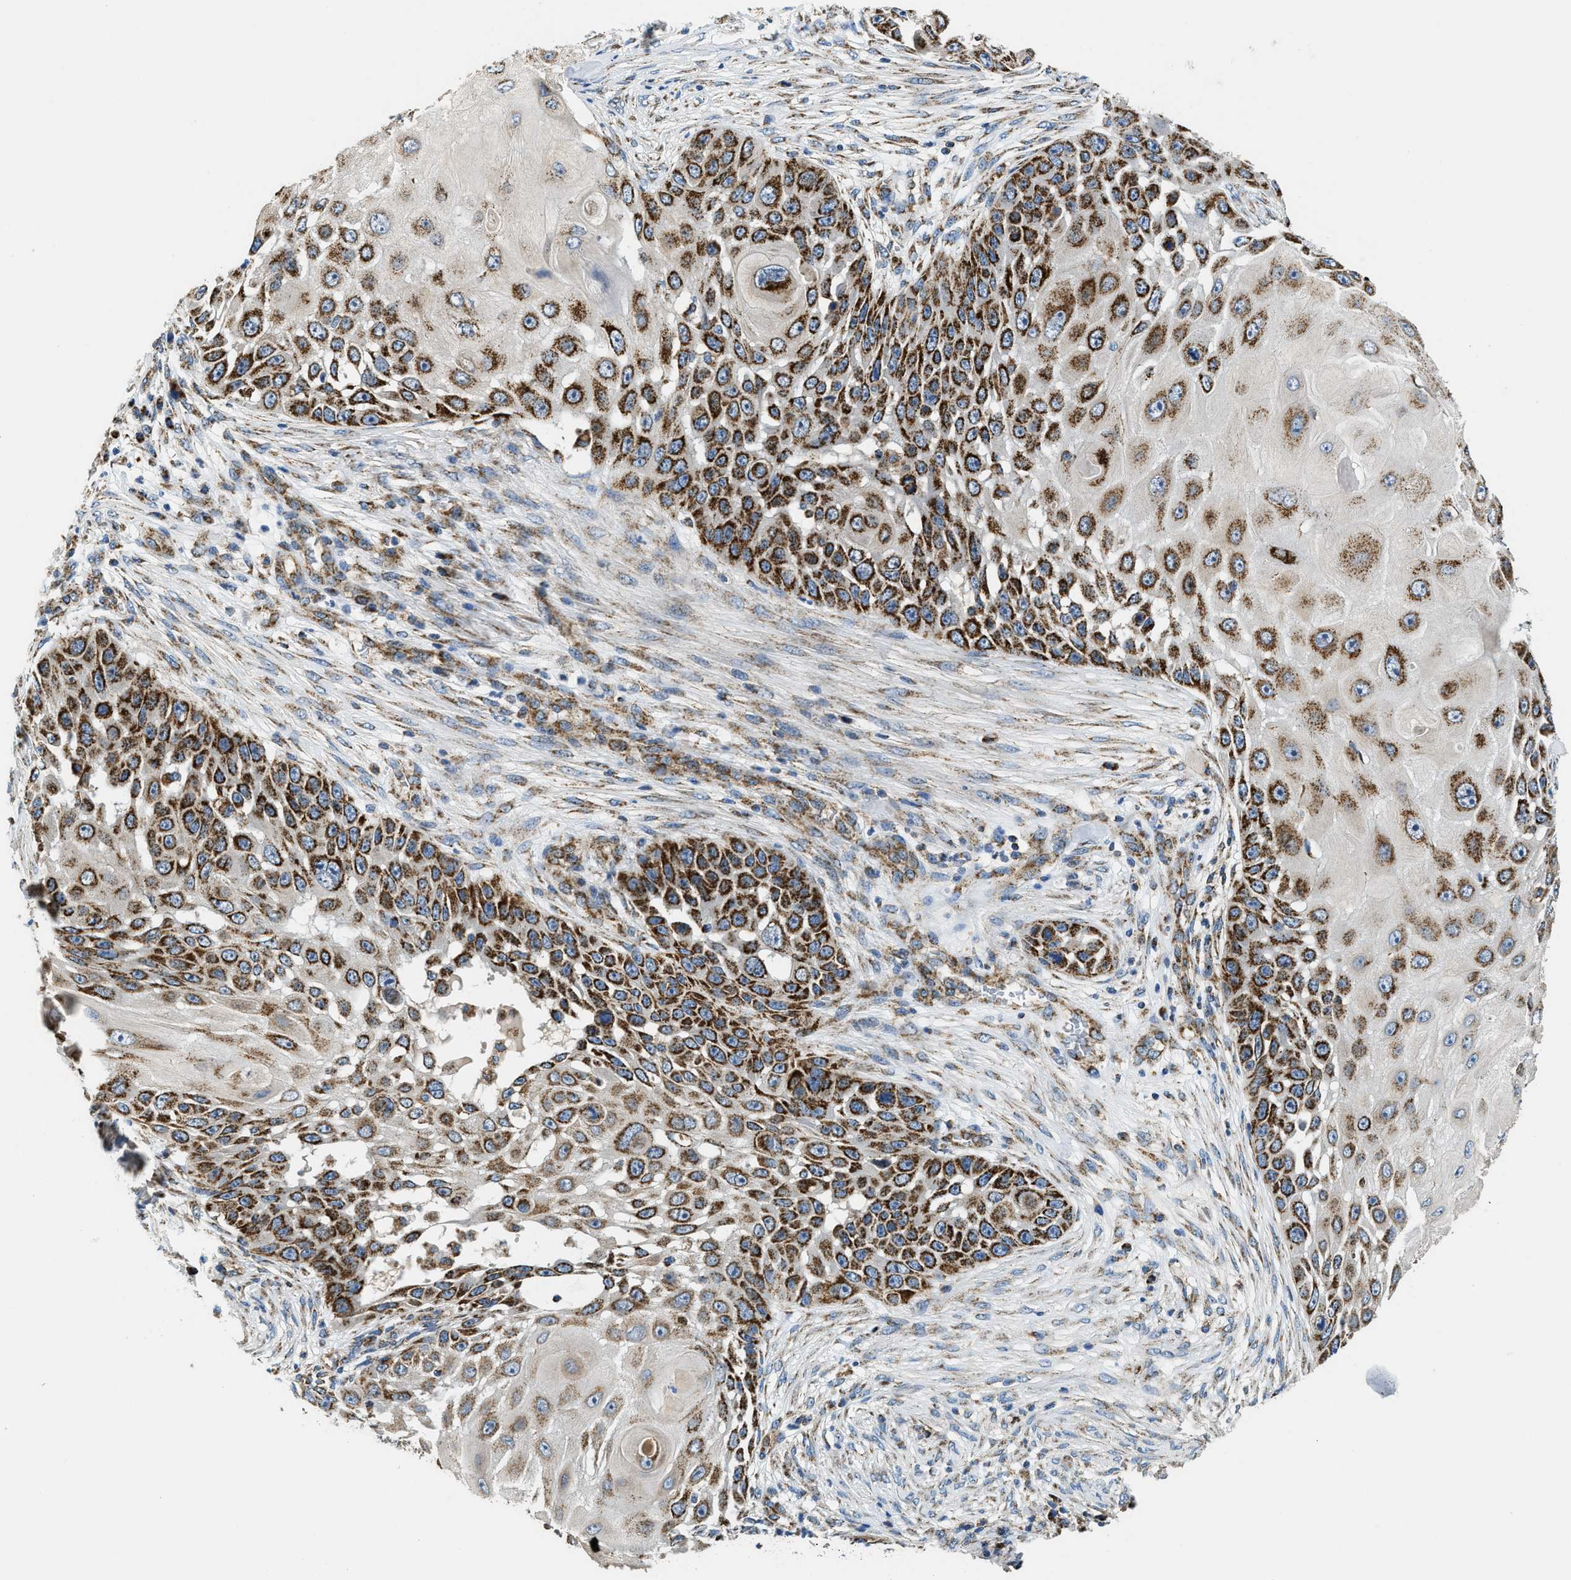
{"staining": {"intensity": "strong", "quantity": ">75%", "location": "cytoplasmic/membranous"}, "tissue": "skin cancer", "cell_type": "Tumor cells", "image_type": "cancer", "snomed": [{"axis": "morphology", "description": "Squamous cell carcinoma, NOS"}, {"axis": "topography", "description": "Skin"}], "caption": "A high-resolution image shows immunohistochemistry (IHC) staining of skin cancer (squamous cell carcinoma), which demonstrates strong cytoplasmic/membranous positivity in approximately >75% of tumor cells.", "gene": "STK33", "patient": {"sex": "female", "age": 44}}